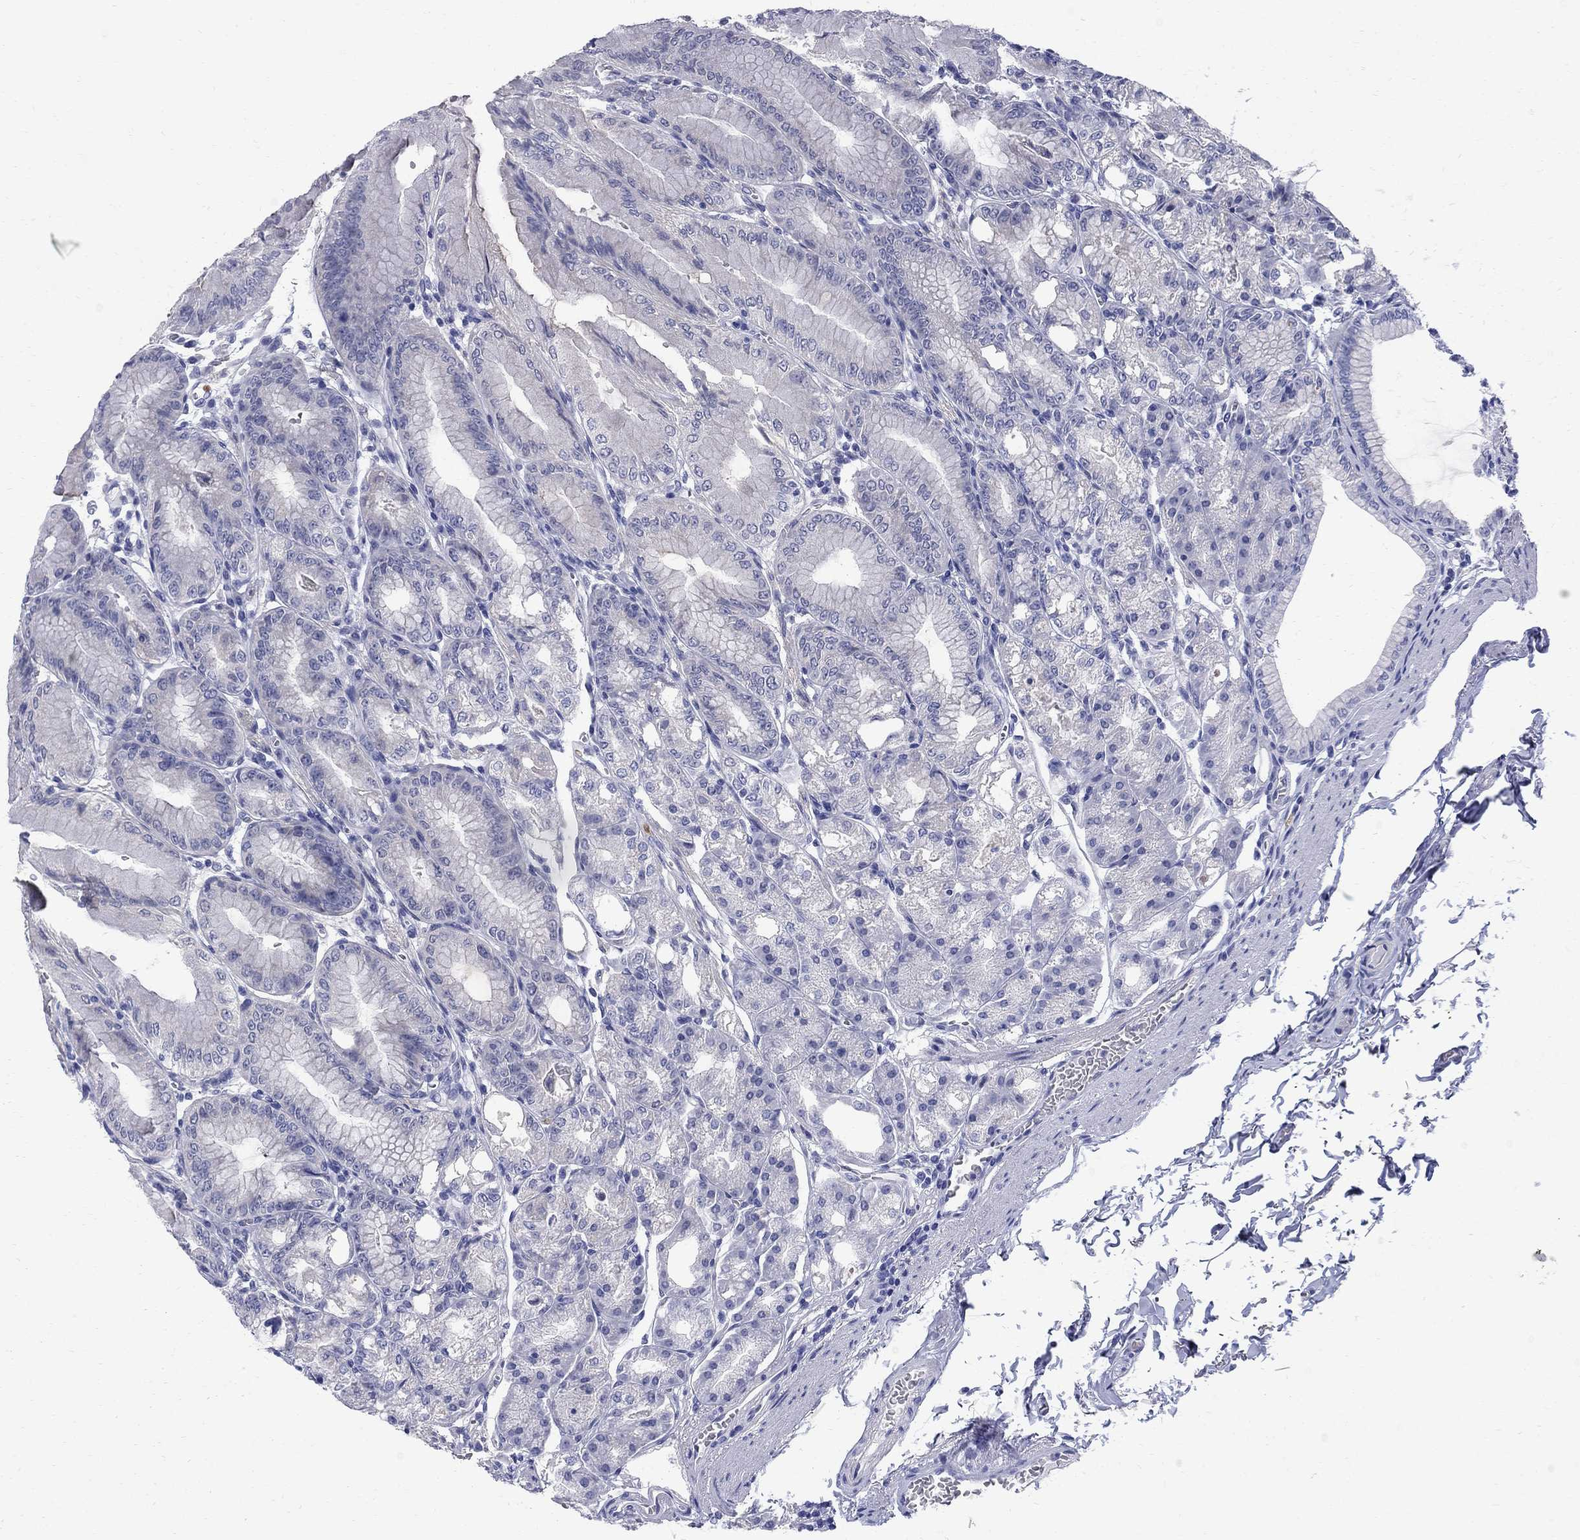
{"staining": {"intensity": "weak", "quantity": "<25%", "location": "cytoplasmic/membranous"}, "tissue": "stomach", "cell_type": "Glandular cells", "image_type": "normal", "snomed": [{"axis": "morphology", "description": "Normal tissue, NOS"}, {"axis": "topography", "description": "Stomach"}], "caption": "A high-resolution image shows IHC staining of unremarkable stomach, which shows no significant positivity in glandular cells.", "gene": "SERPINB2", "patient": {"sex": "male", "age": 71}}